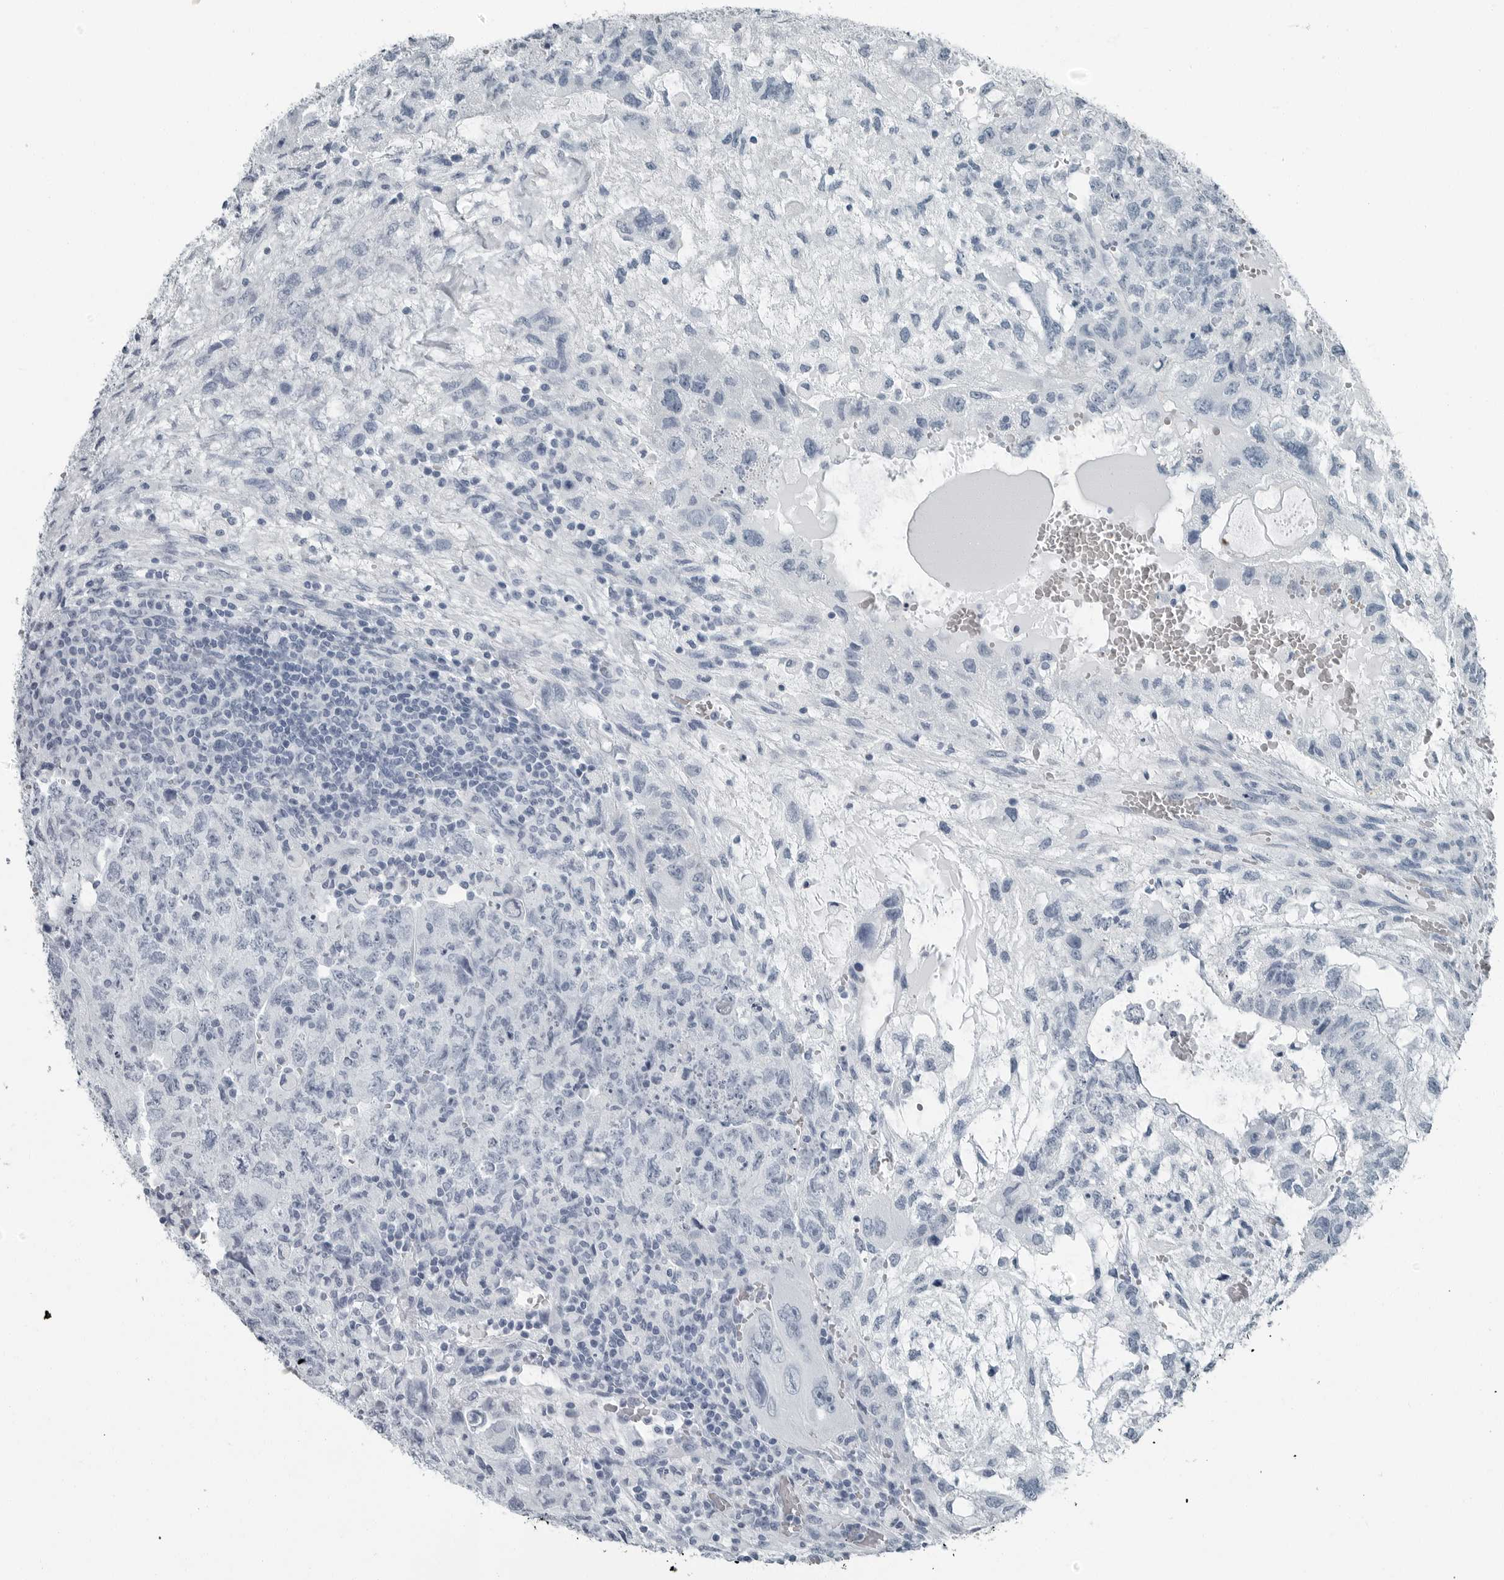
{"staining": {"intensity": "negative", "quantity": "none", "location": "none"}, "tissue": "testis cancer", "cell_type": "Tumor cells", "image_type": "cancer", "snomed": [{"axis": "morphology", "description": "Carcinoma, Embryonal, NOS"}, {"axis": "topography", "description": "Testis"}], "caption": "Testis cancer was stained to show a protein in brown. There is no significant positivity in tumor cells.", "gene": "FABP6", "patient": {"sex": "male", "age": 36}}